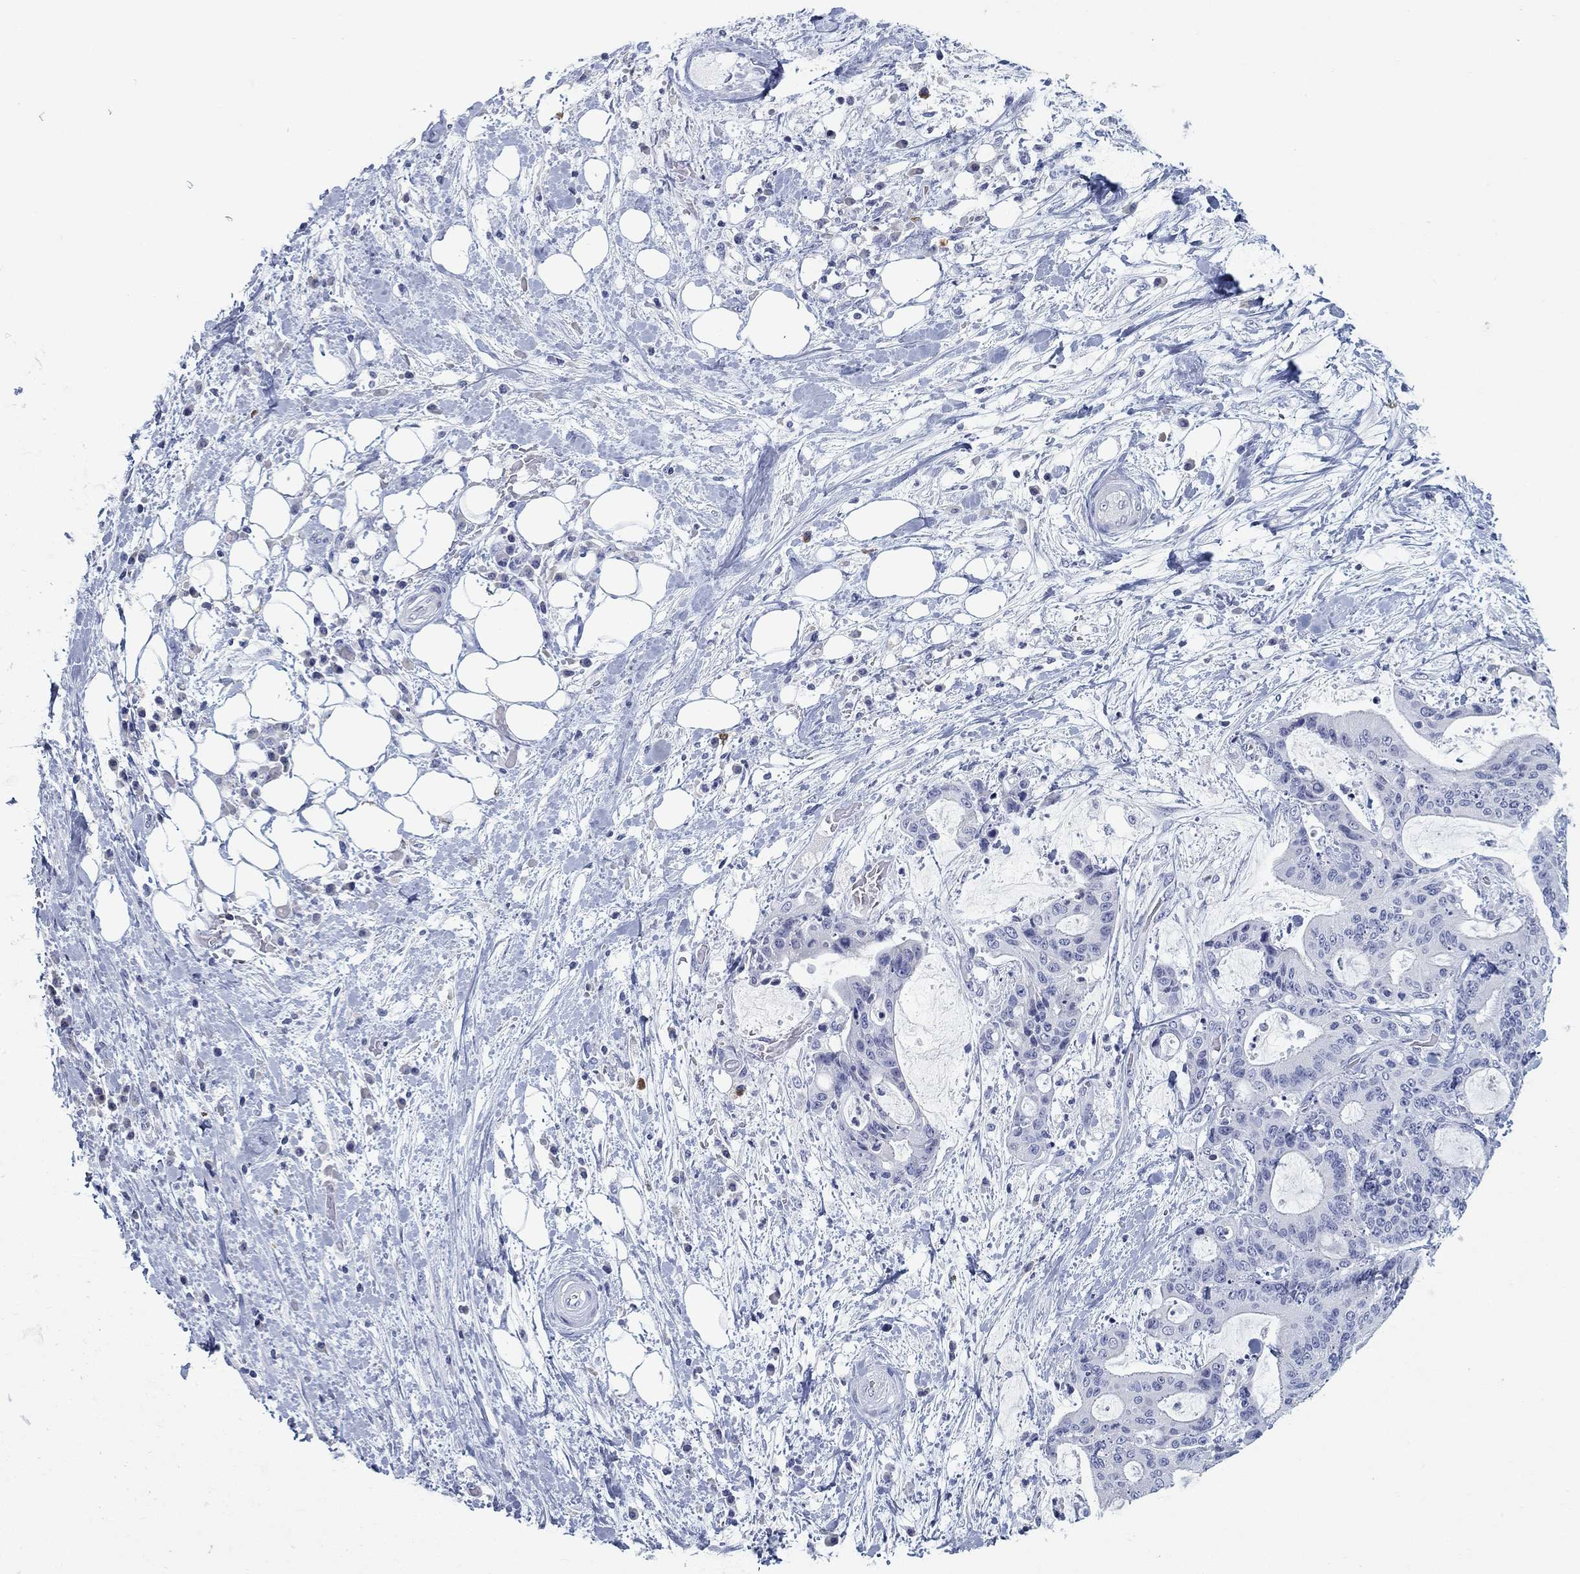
{"staining": {"intensity": "negative", "quantity": "none", "location": "none"}, "tissue": "liver cancer", "cell_type": "Tumor cells", "image_type": "cancer", "snomed": [{"axis": "morphology", "description": "Cholangiocarcinoma"}, {"axis": "topography", "description": "Liver"}], "caption": "Cholangiocarcinoma (liver) stained for a protein using immunohistochemistry (IHC) displays no staining tumor cells.", "gene": "CD79B", "patient": {"sex": "female", "age": 73}}